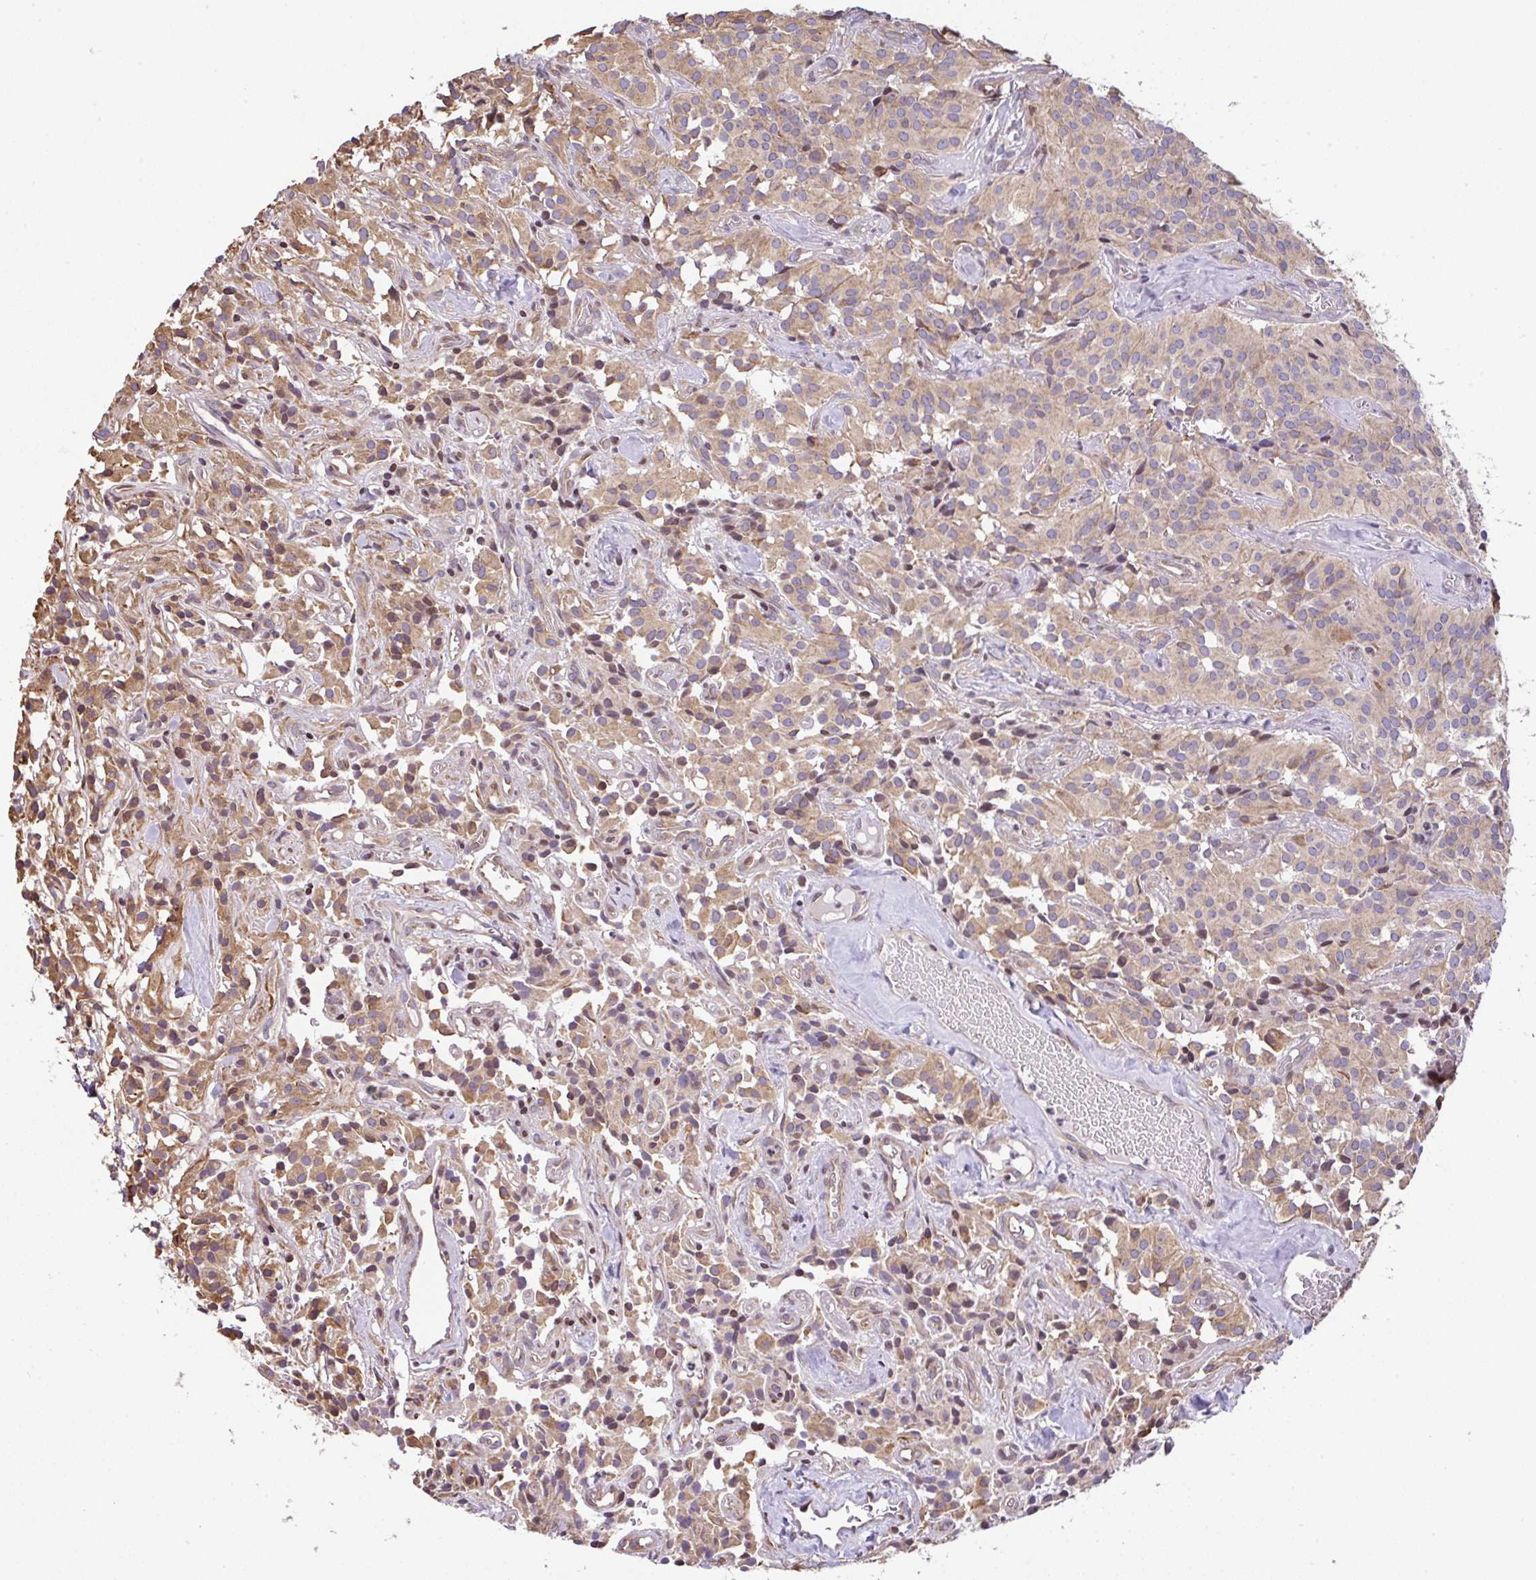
{"staining": {"intensity": "moderate", "quantity": "25%-75%", "location": "cytoplasmic/membranous"}, "tissue": "glioma", "cell_type": "Tumor cells", "image_type": "cancer", "snomed": [{"axis": "morphology", "description": "Glioma, malignant, Low grade"}, {"axis": "topography", "description": "Brain"}], "caption": "Tumor cells display moderate cytoplasmic/membranous positivity in approximately 25%-75% of cells in low-grade glioma (malignant).", "gene": "FIGNL1", "patient": {"sex": "male", "age": 42}}